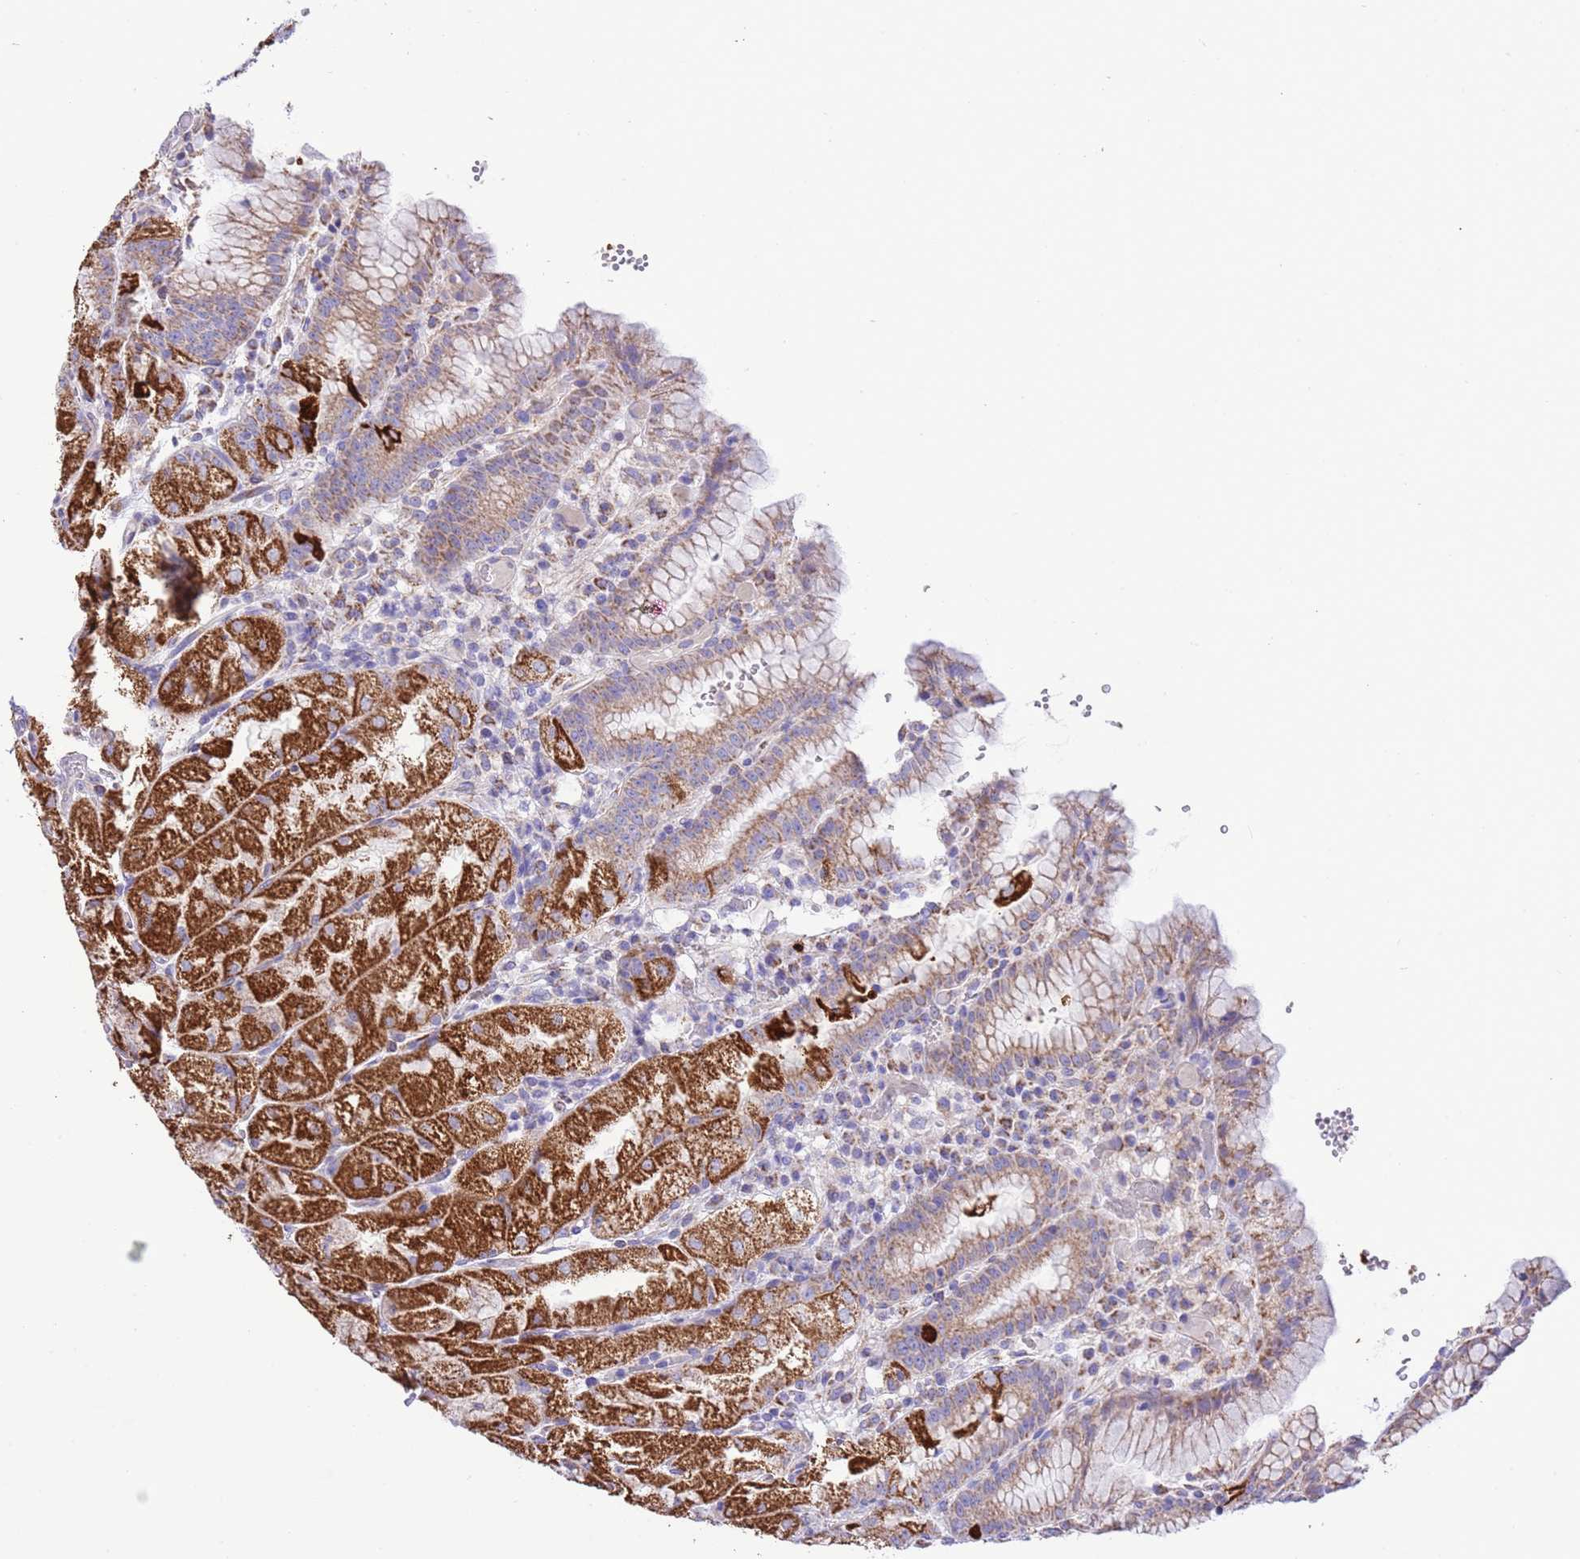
{"staining": {"intensity": "strong", "quantity": "25%-75%", "location": "cytoplasmic/membranous"}, "tissue": "stomach", "cell_type": "Glandular cells", "image_type": "normal", "snomed": [{"axis": "morphology", "description": "Normal tissue, NOS"}, {"axis": "topography", "description": "Stomach, upper"}], "caption": "Glandular cells display high levels of strong cytoplasmic/membranous positivity in approximately 25%-75% of cells in benign human stomach. The staining was performed using DAB to visualize the protein expression in brown, while the nuclei were stained in blue with hematoxylin (Magnification: 20x).", "gene": "SS18L2", "patient": {"sex": "male", "age": 52}}